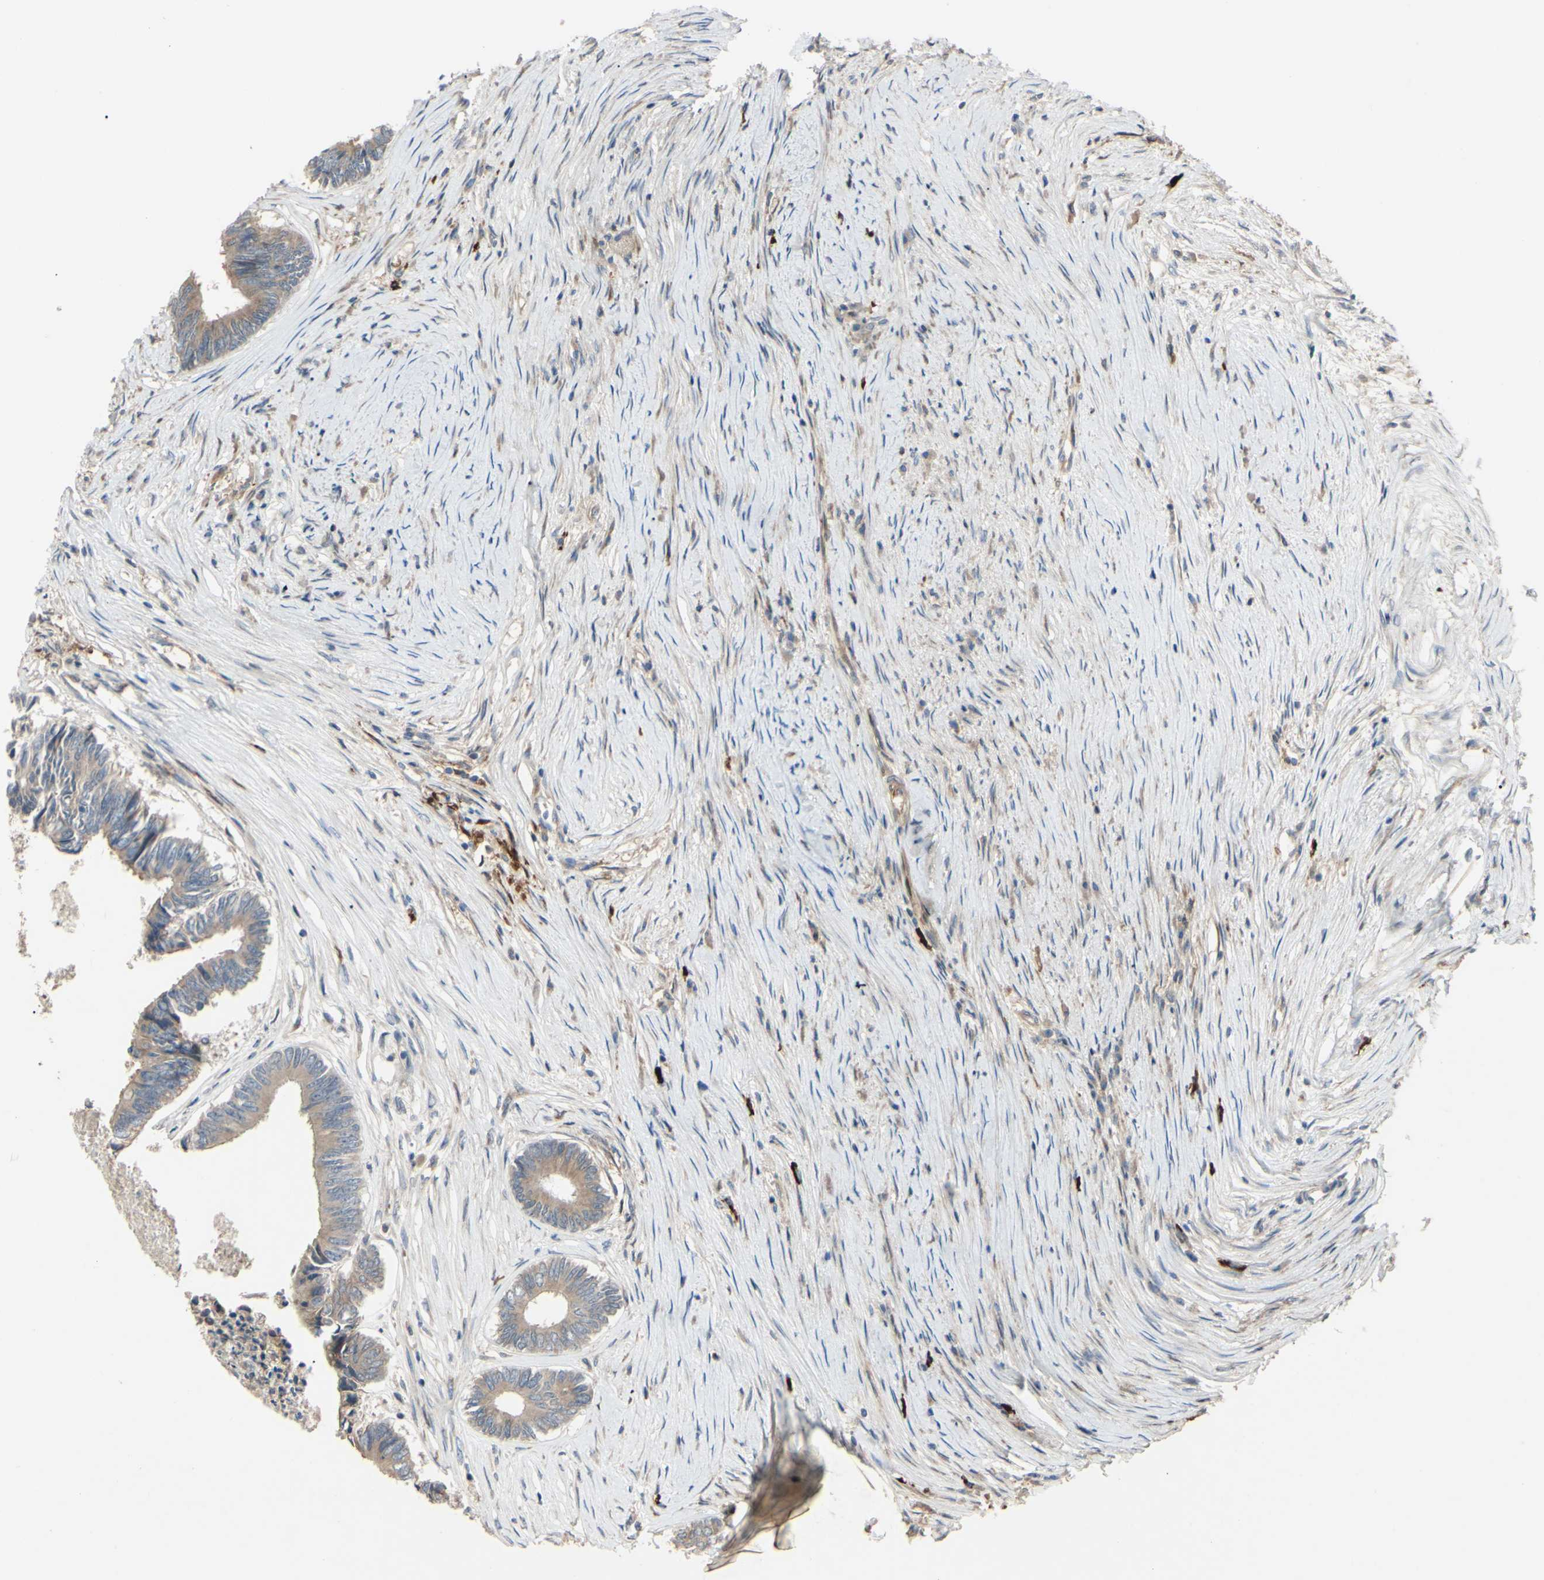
{"staining": {"intensity": "weak", "quantity": ">75%", "location": "cytoplasmic/membranous"}, "tissue": "colorectal cancer", "cell_type": "Tumor cells", "image_type": "cancer", "snomed": [{"axis": "morphology", "description": "Adenocarcinoma, NOS"}, {"axis": "topography", "description": "Rectum"}], "caption": "Immunohistochemical staining of adenocarcinoma (colorectal) exhibits low levels of weak cytoplasmic/membranous protein expression in approximately >75% of tumor cells.", "gene": "SPTLC1", "patient": {"sex": "male", "age": 63}}